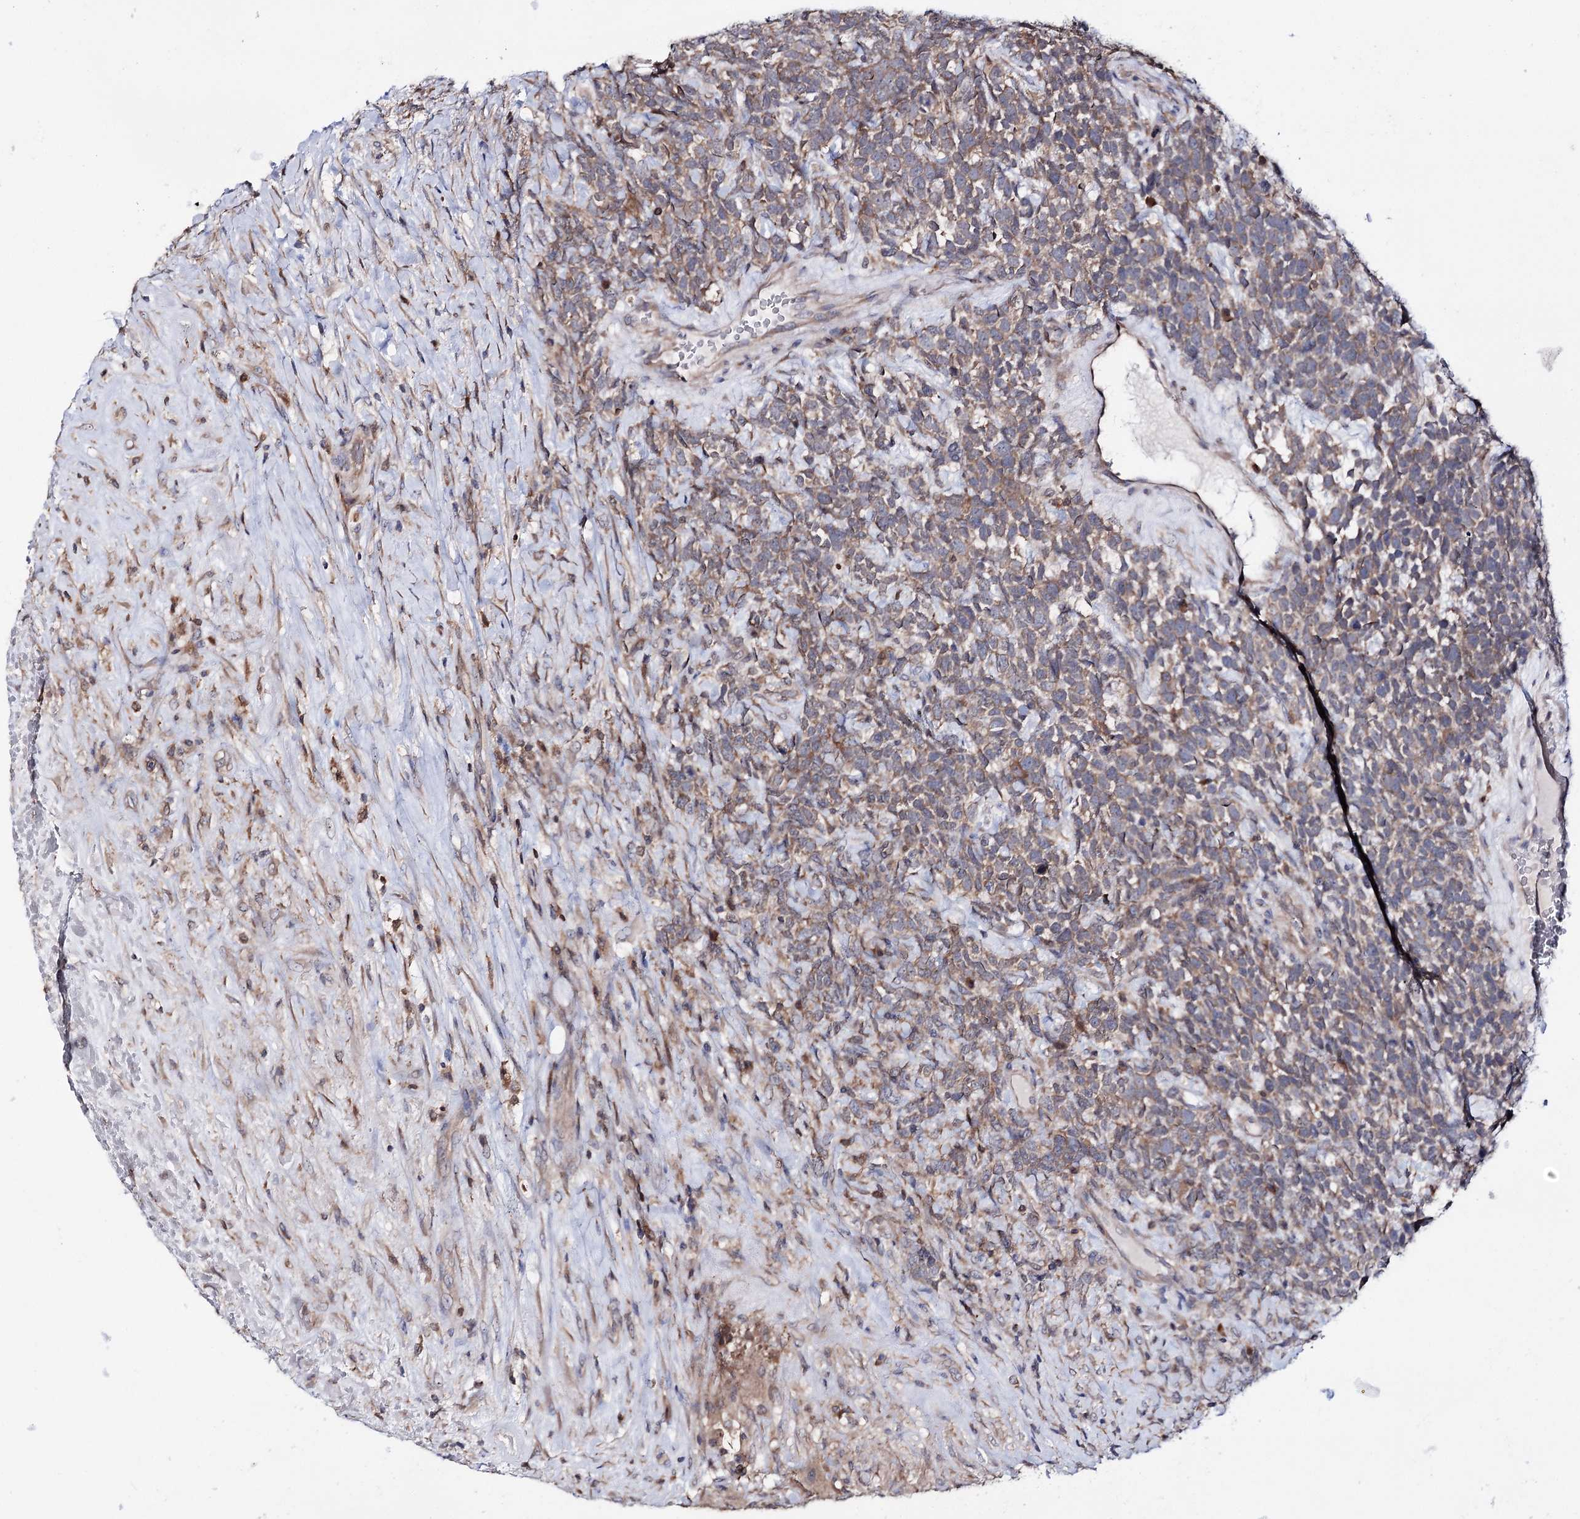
{"staining": {"intensity": "moderate", "quantity": ">75%", "location": "cytoplasmic/membranous"}, "tissue": "urothelial cancer", "cell_type": "Tumor cells", "image_type": "cancer", "snomed": [{"axis": "morphology", "description": "Urothelial carcinoma, High grade"}, {"axis": "topography", "description": "Urinary bladder"}], "caption": "A medium amount of moderate cytoplasmic/membranous staining is seen in about >75% of tumor cells in urothelial cancer tissue.", "gene": "PTER", "patient": {"sex": "female", "age": 82}}